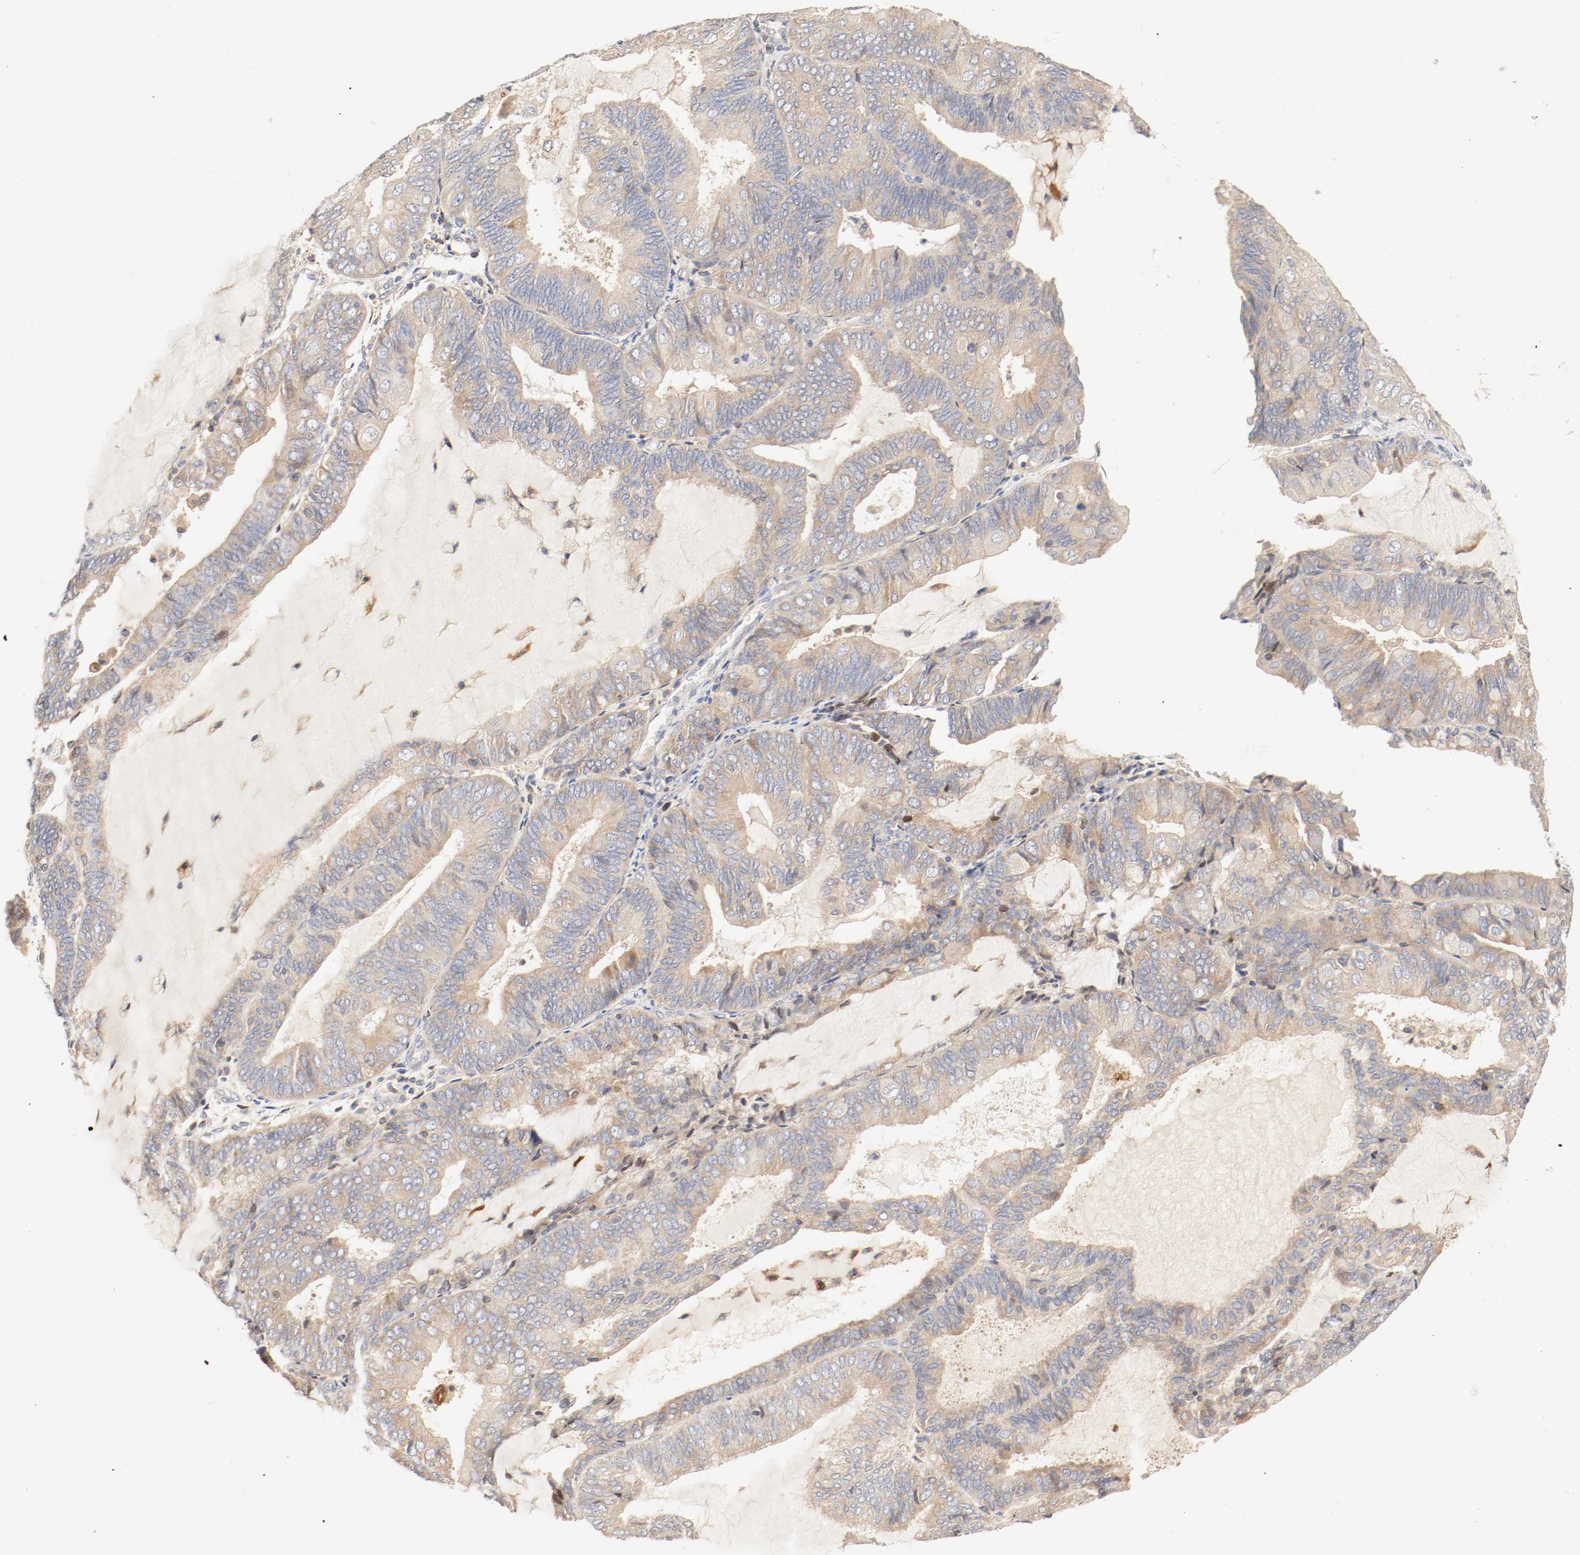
{"staining": {"intensity": "moderate", "quantity": ">75%", "location": "cytoplasmic/membranous"}, "tissue": "endometrial cancer", "cell_type": "Tumor cells", "image_type": "cancer", "snomed": [{"axis": "morphology", "description": "Adenocarcinoma, NOS"}, {"axis": "topography", "description": "Endometrium"}], "caption": "This is an image of IHC staining of endometrial cancer, which shows moderate staining in the cytoplasmic/membranous of tumor cells.", "gene": "GIT1", "patient": {"sex": "female", "age": 81}}